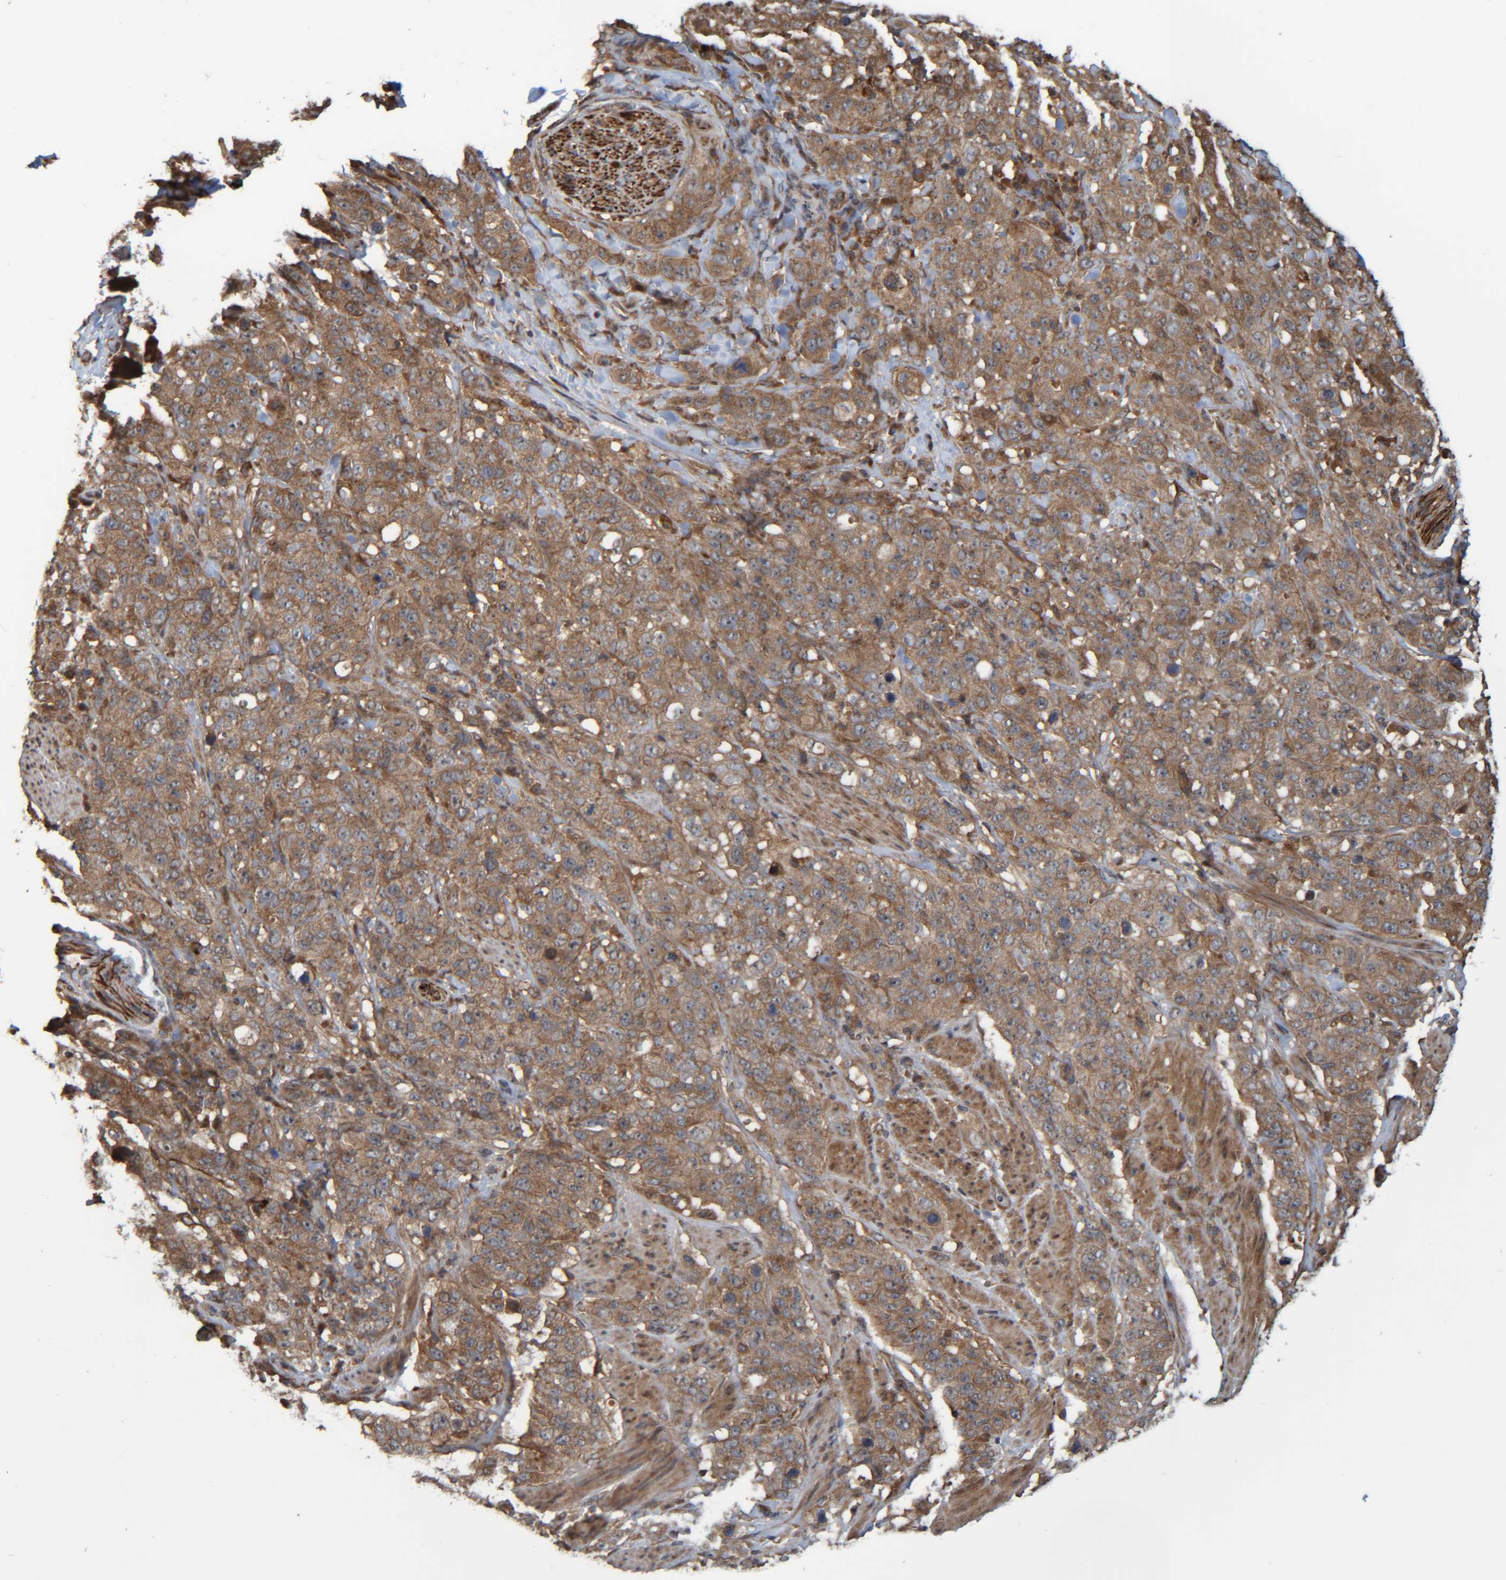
{"staining": {"intensity": "moderate", "quantity": ">75%", "location": "cytoplasmic/membranous"}, "tissue": "stomach cancer", "cell_type": "Tumor cells", "image_type": "cancer", "snomed": [{"axis": "morphology", "description": "Adenocarcinoma, NOS"}, {"axis": "topography", "description": "Stomach"}], "caption": "Stomach adenocarcinoma tissue demonstrates moderate cytoplasmic/membranous positivity in approximately >75% of tumor cells The protein is shown in brown color, while the nuclei are stained blue.", "gene": "CCDC57", "patient": {"sex": "male", "age": 48}}